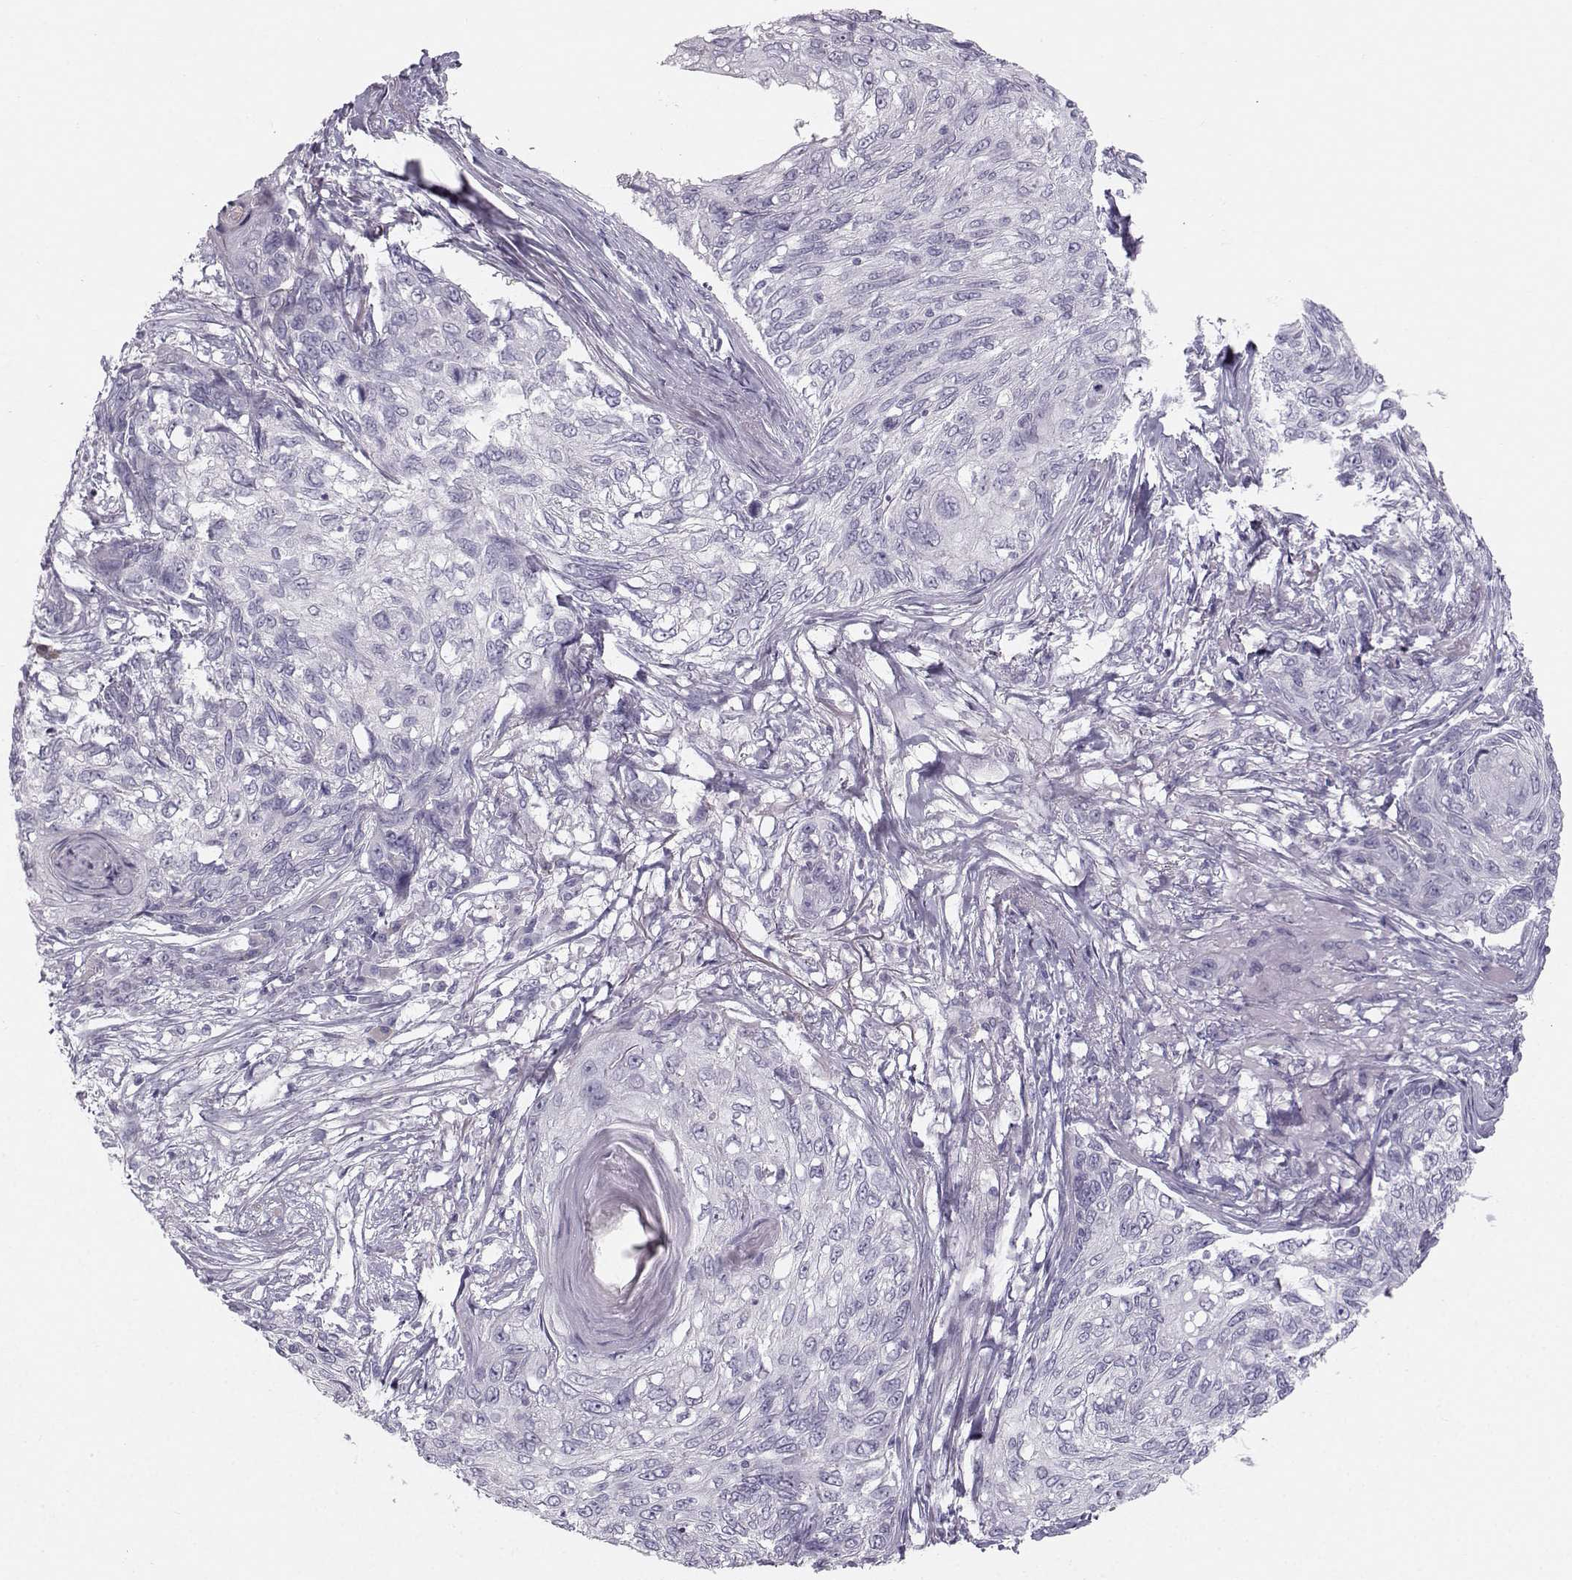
{"staining": {"intensity": "negative", "quantity": "none", "location": "none"}, "tissue": "skin cancer", "cell_type": "Tumor cells", "image_type": "cancer", "snomed": [{"axis": "morphology", "description": "Squamous cell carcinoma, NOS"}, {"axis": "topography", "description": "Skin"}], "caption": "Immunohistochemical staining of human skin squamous cell carcinoma displays no significant positivity in tumor cells.", "gene": "CASR", "patient": {"sex": "male", "age": 92}}